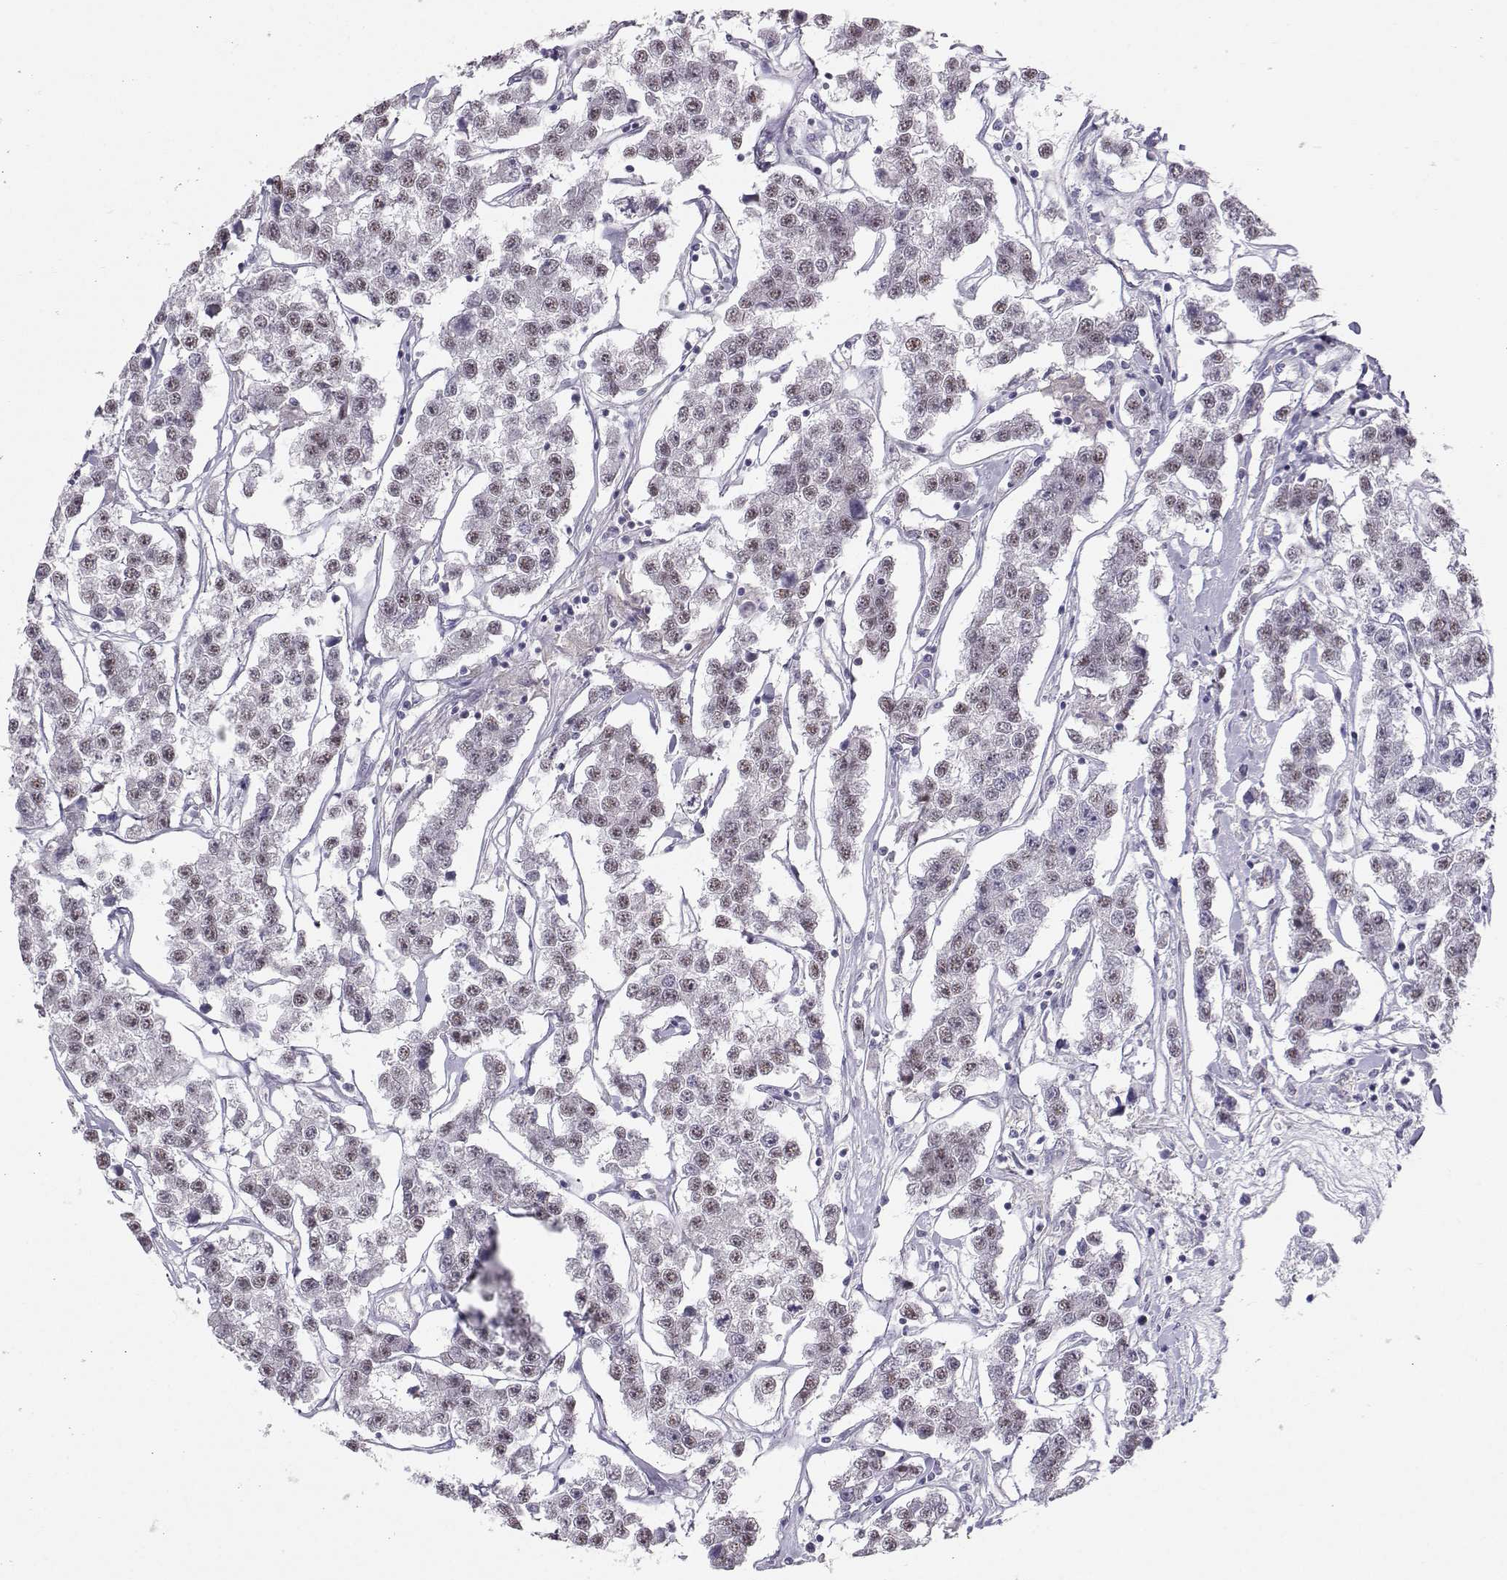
{"staining": {"intensity": "weak", "quantity": "25%-75%", "location": "nuclear"}, "tissue": "testis cancer", "cell_type": "Tumor cells", "image_type": "cancer", "snomed": [{"axis": "morphology", "description": "Seminoma, NOS"}, {"axis": "topography", "description": "Testis"}], "caption": "Immunohistochemistry histopathology image of neoplastic tissue: human testis cancer (seminoma) stained using immunohistochemistry shows low levels of weak protein expression localized specifically in the nuclear of tumor cells, appearing as a nuclear brown color.", "gene": "DNAAF1", "patient": {"sex": "male", "age": 59}}